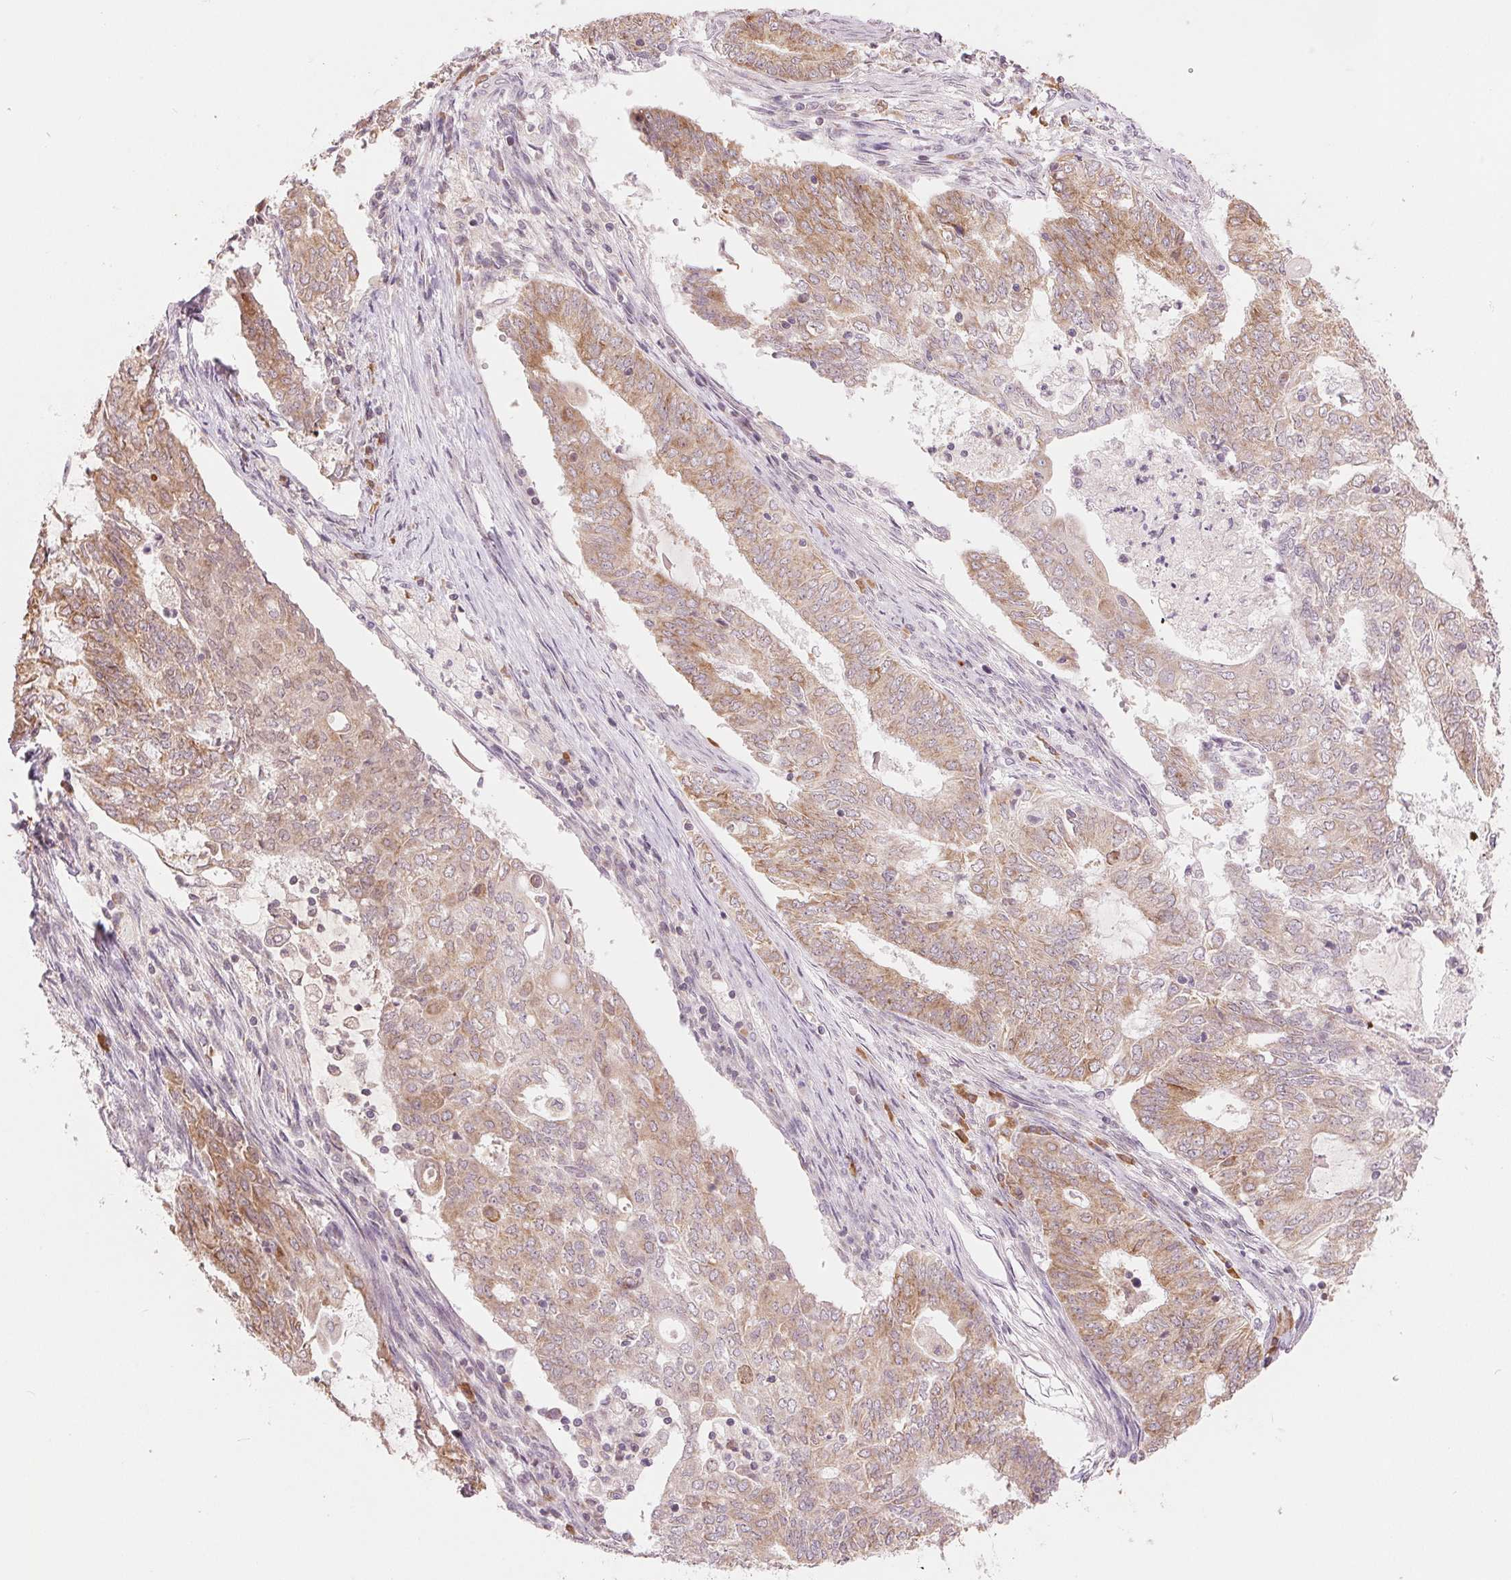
{"staining": {"intensity": "moderate", "quantity": ">75%", "location": "cytoplasmic/membranous"}, "tissue": "endometrial cancer", "cell_type": "Tumor cells", "image_type": "cancer", "snomed": [{"axis": "morphology", "description": "Adenocarcinoma, NOS"}, {"axis": "topography", "description": "Endometrium"}], "caption": "Immunohistochemical staining of human endometrial cancer demonstrates medium levels of moderate cytoplasmic/membranous protein positivity in approximately >75% of tumor cells. Nuclei are stained in blue.", "gene": "TECR", "patient": {"sex": "female", "age": 62}}